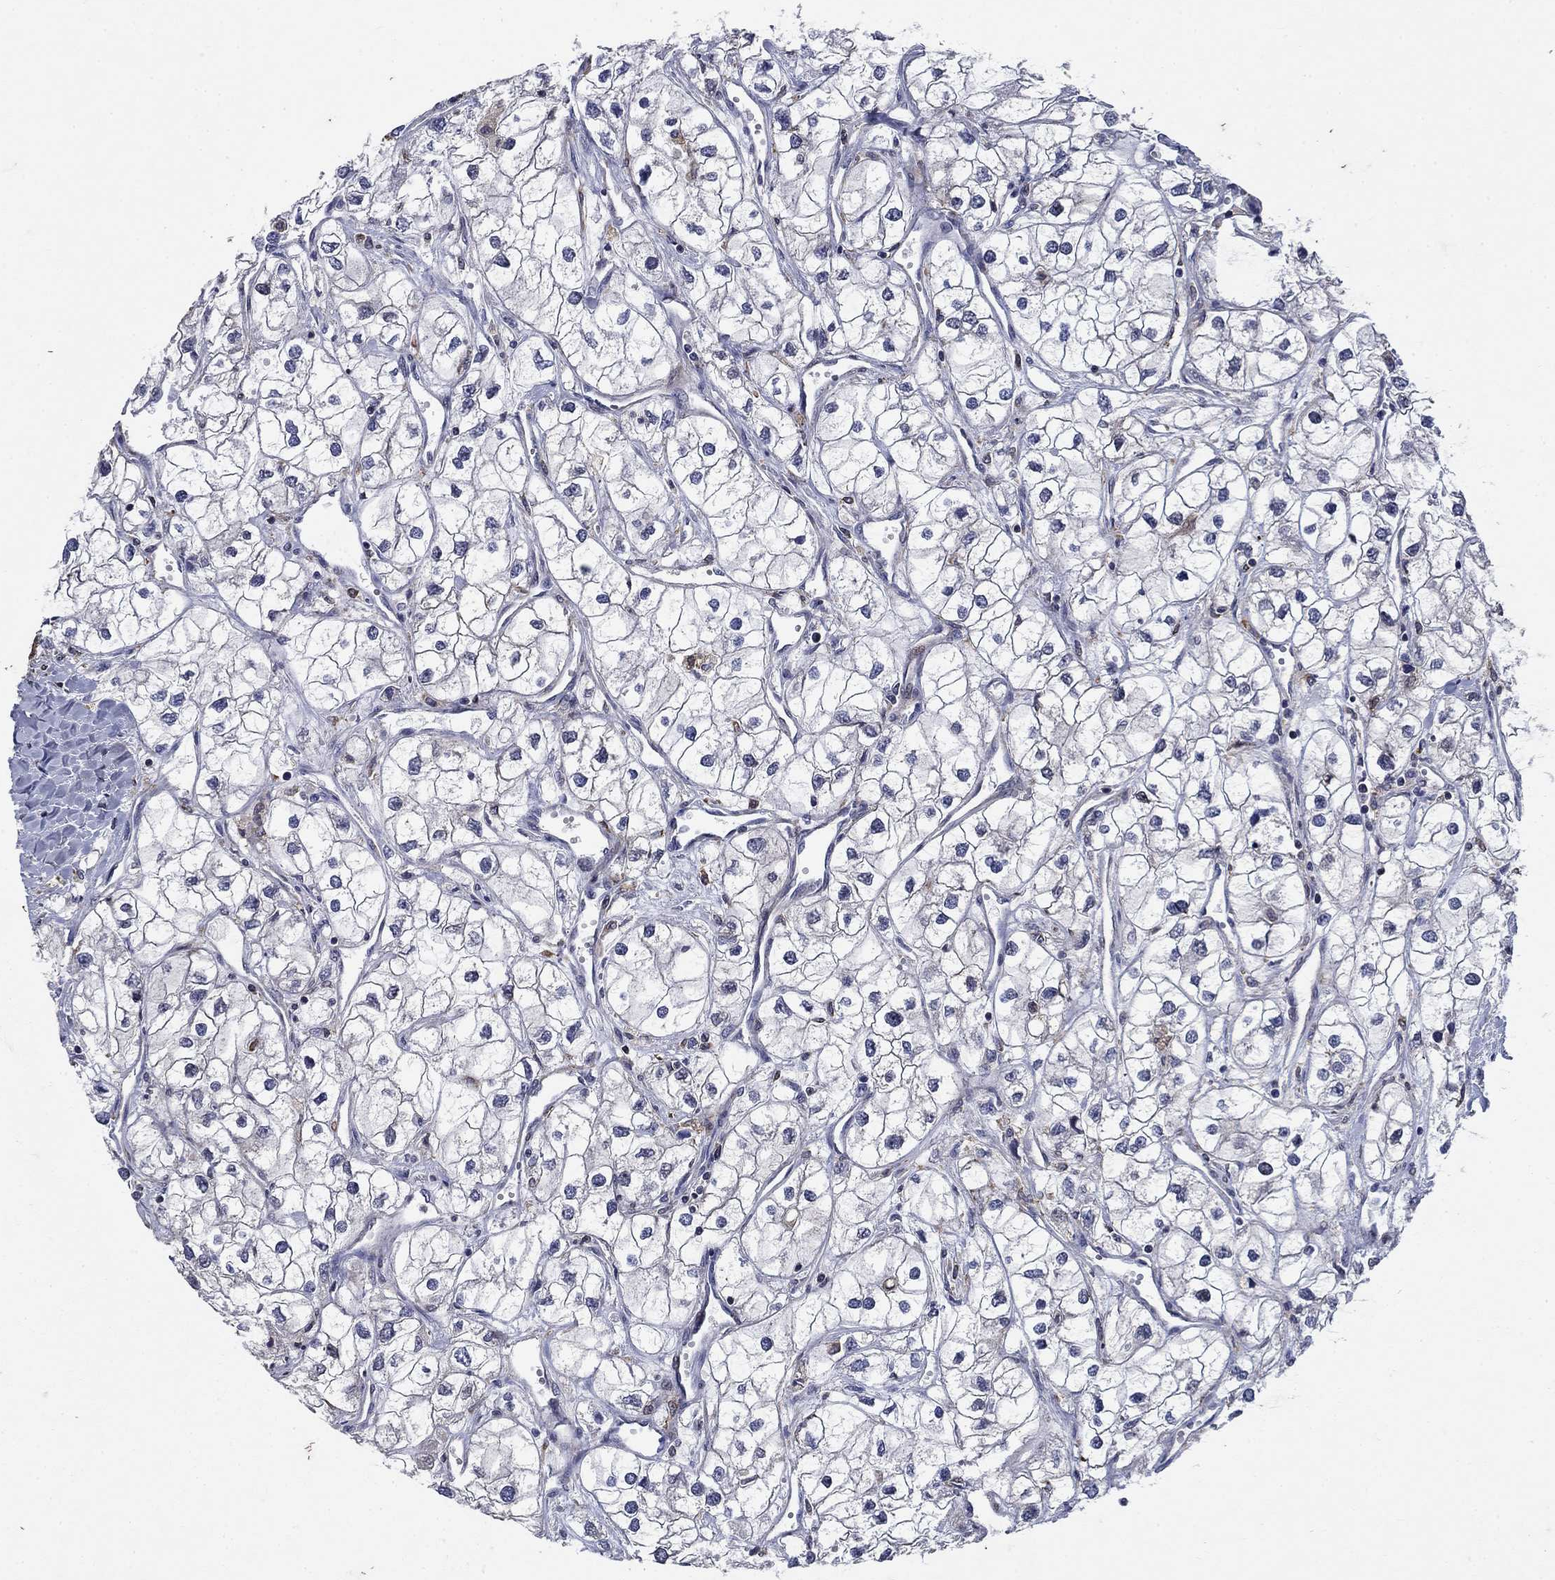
{"staining": {"intensity": "negative", "quantity": "none", "location": "none"}, "tissue": "renal cancer", "cell_type": "Tumor cells", "image_type": "cancer", "snomed": [{"axis": "morphology", "description": "Adenocarcinoma, NOS"}, {"axis": "topography", "description": "Kidney"}], "caption": "Immunohistochemical staining of adenocarcinoma (renal) demonstrates no significant positivity in tumor cells.", "gene": "DHRS7", "patient": {"sex": "male", "age": 59}}